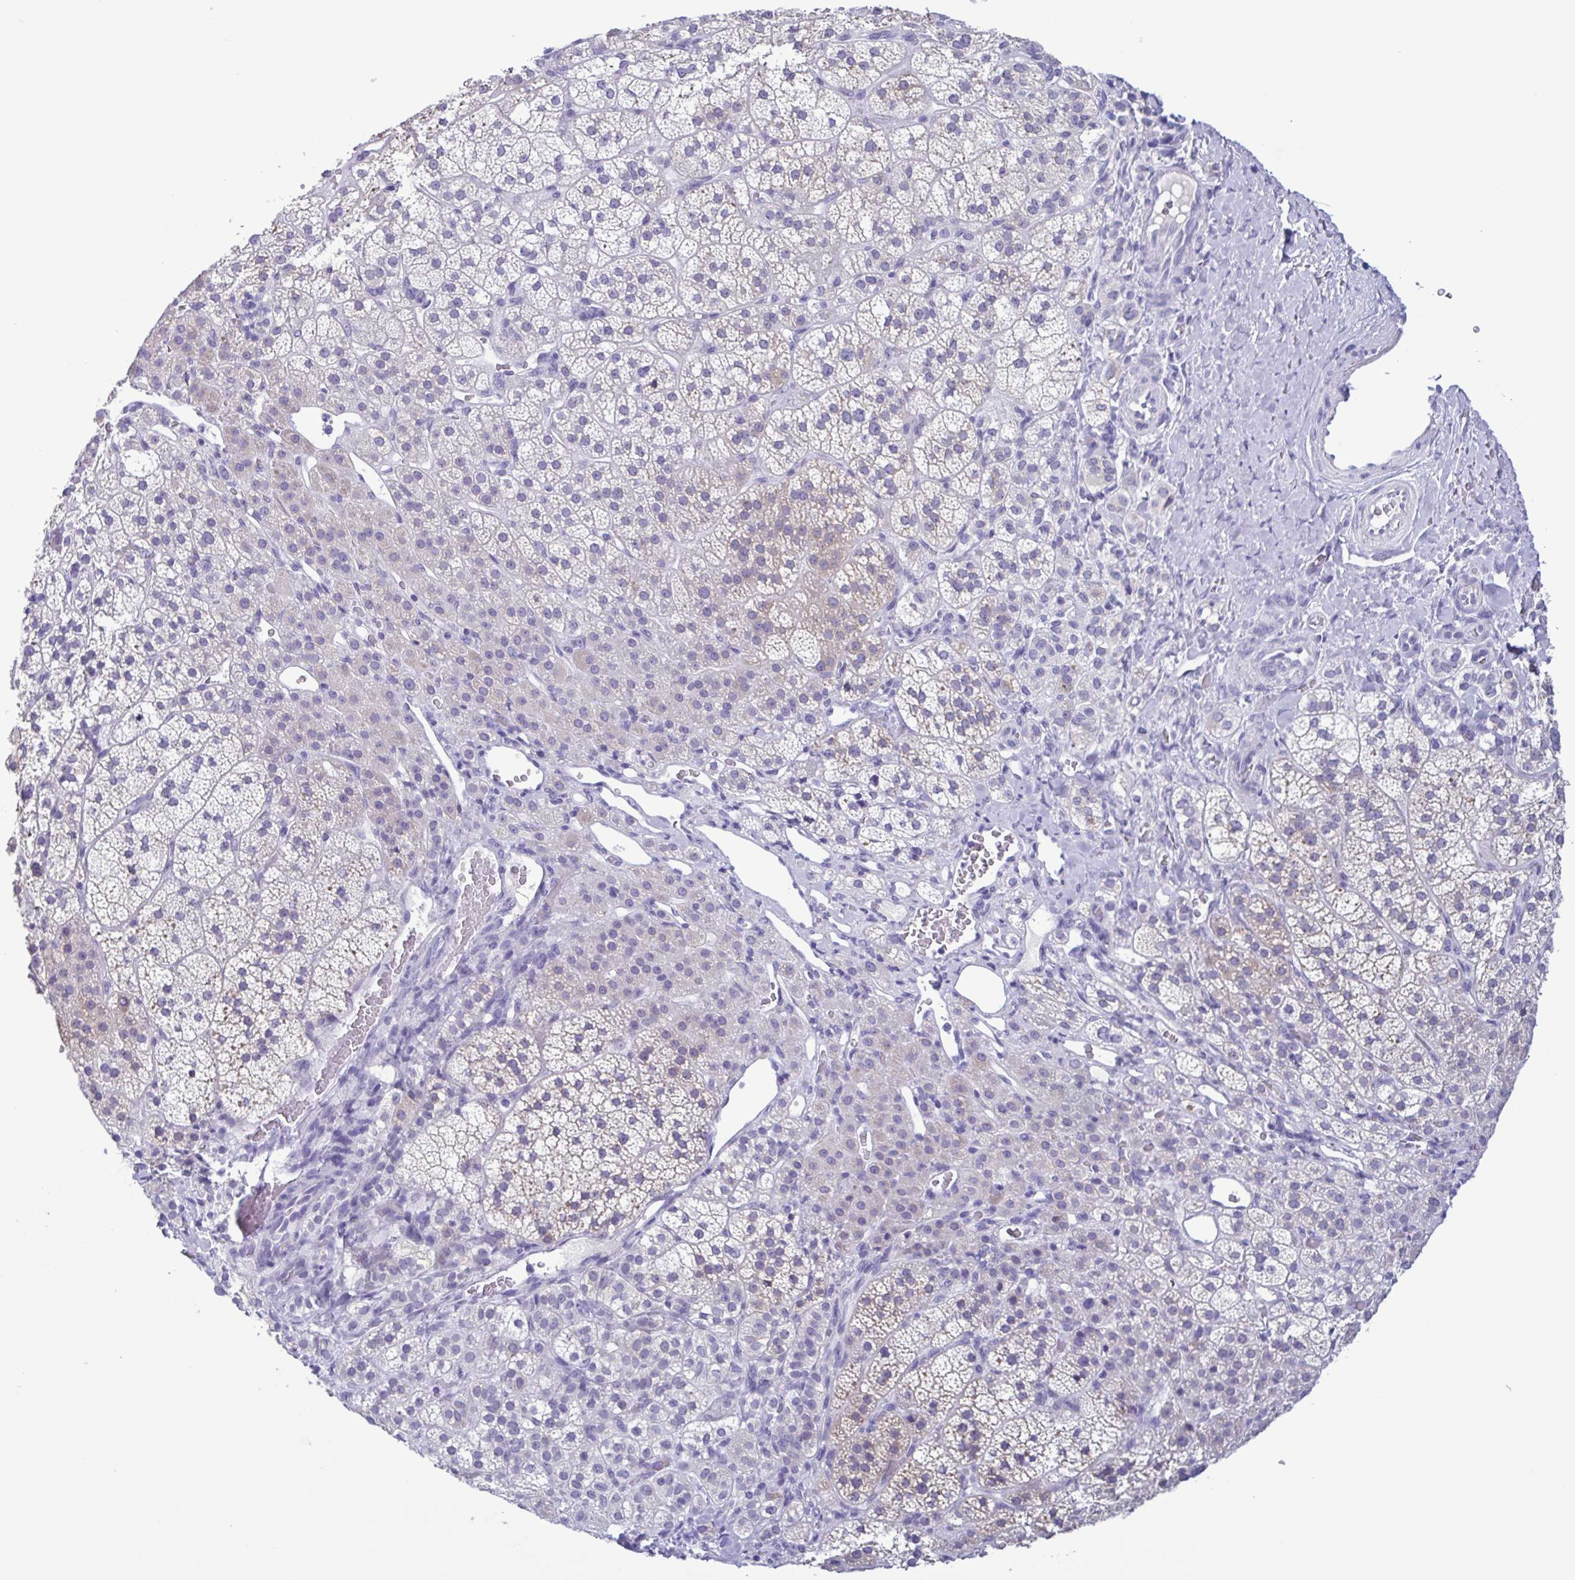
{"staining": {"intensity": "negative", "quantity": "none", "location": "none"}, "tissue": "adrenal gland", "cell_type": "Glandular cells", "image_type": "normal", "snomed": [{"axis": "morphology", "description": "Normal tissue, NOS"}, {"axis": "topography", "description": "Adrenal gland"}], "caption": "This is an IHC image of unremarkable human adrenal gland. There is no expression in glandular cells.", "gene": "INAFM1", "patient": {"sex": "female", "age": 60}}